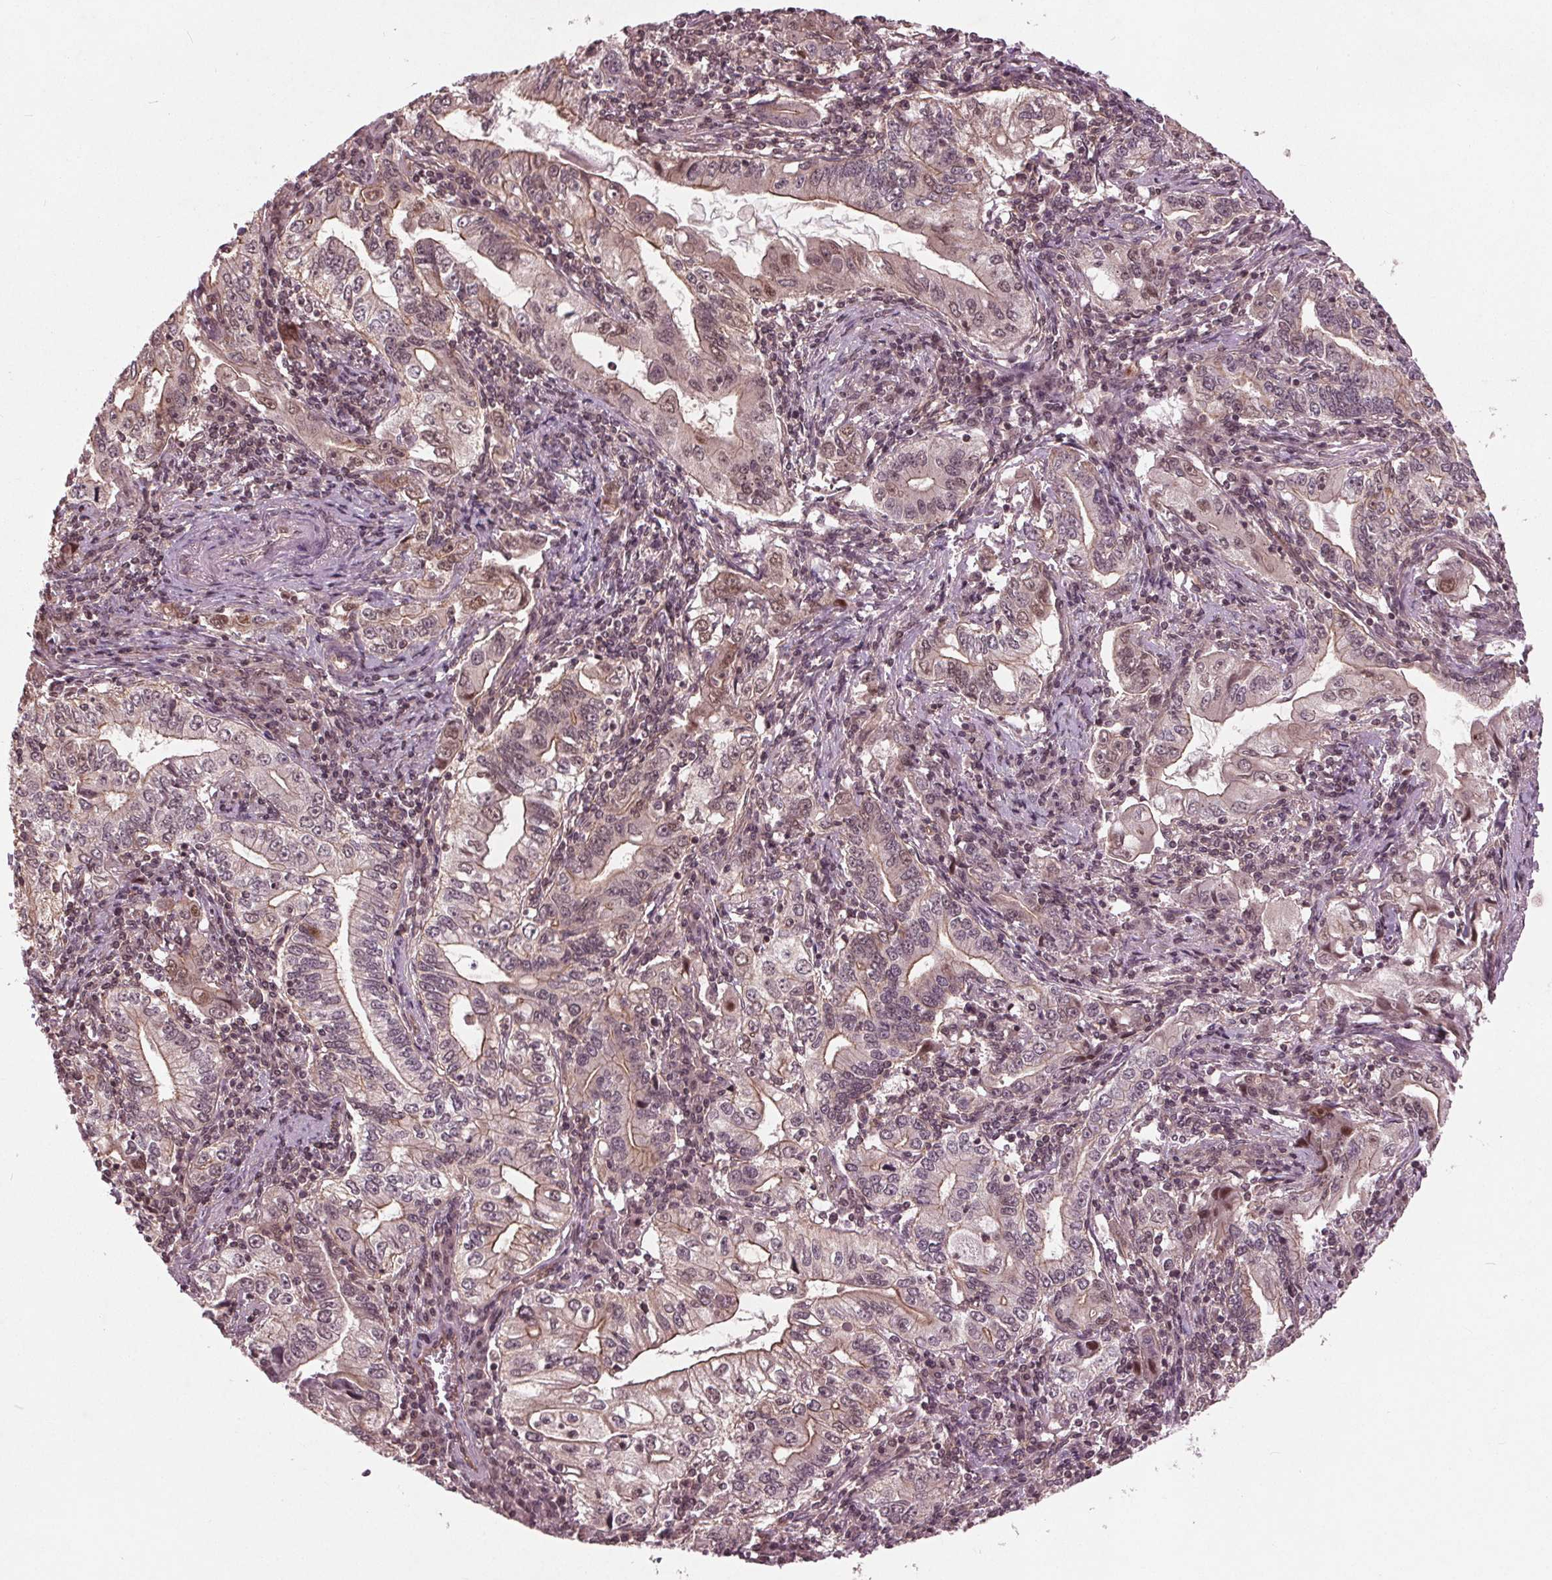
{"staining": {"intensity": "weak", "quantity": "<25%", "location": "nuclear"}, "tissue": "stomach cancer", "cell_type": "Tumor cells", "image_type": "cancer", "snomed": [{"axis": "morphology", "description": "Adenocarcinoma, NOS"}, {"axis": "topography", "description": "Stomach, lower"}], "caption": "Immunohistochemistry photomicrograph of neoplastic tissue: human stomach cancer (adenocarcinoma) stained with DAB displays no significant protein positivity in tumor cells.", "gene": "BTBD1", "patient": {"sex": "female", "age": 72}}